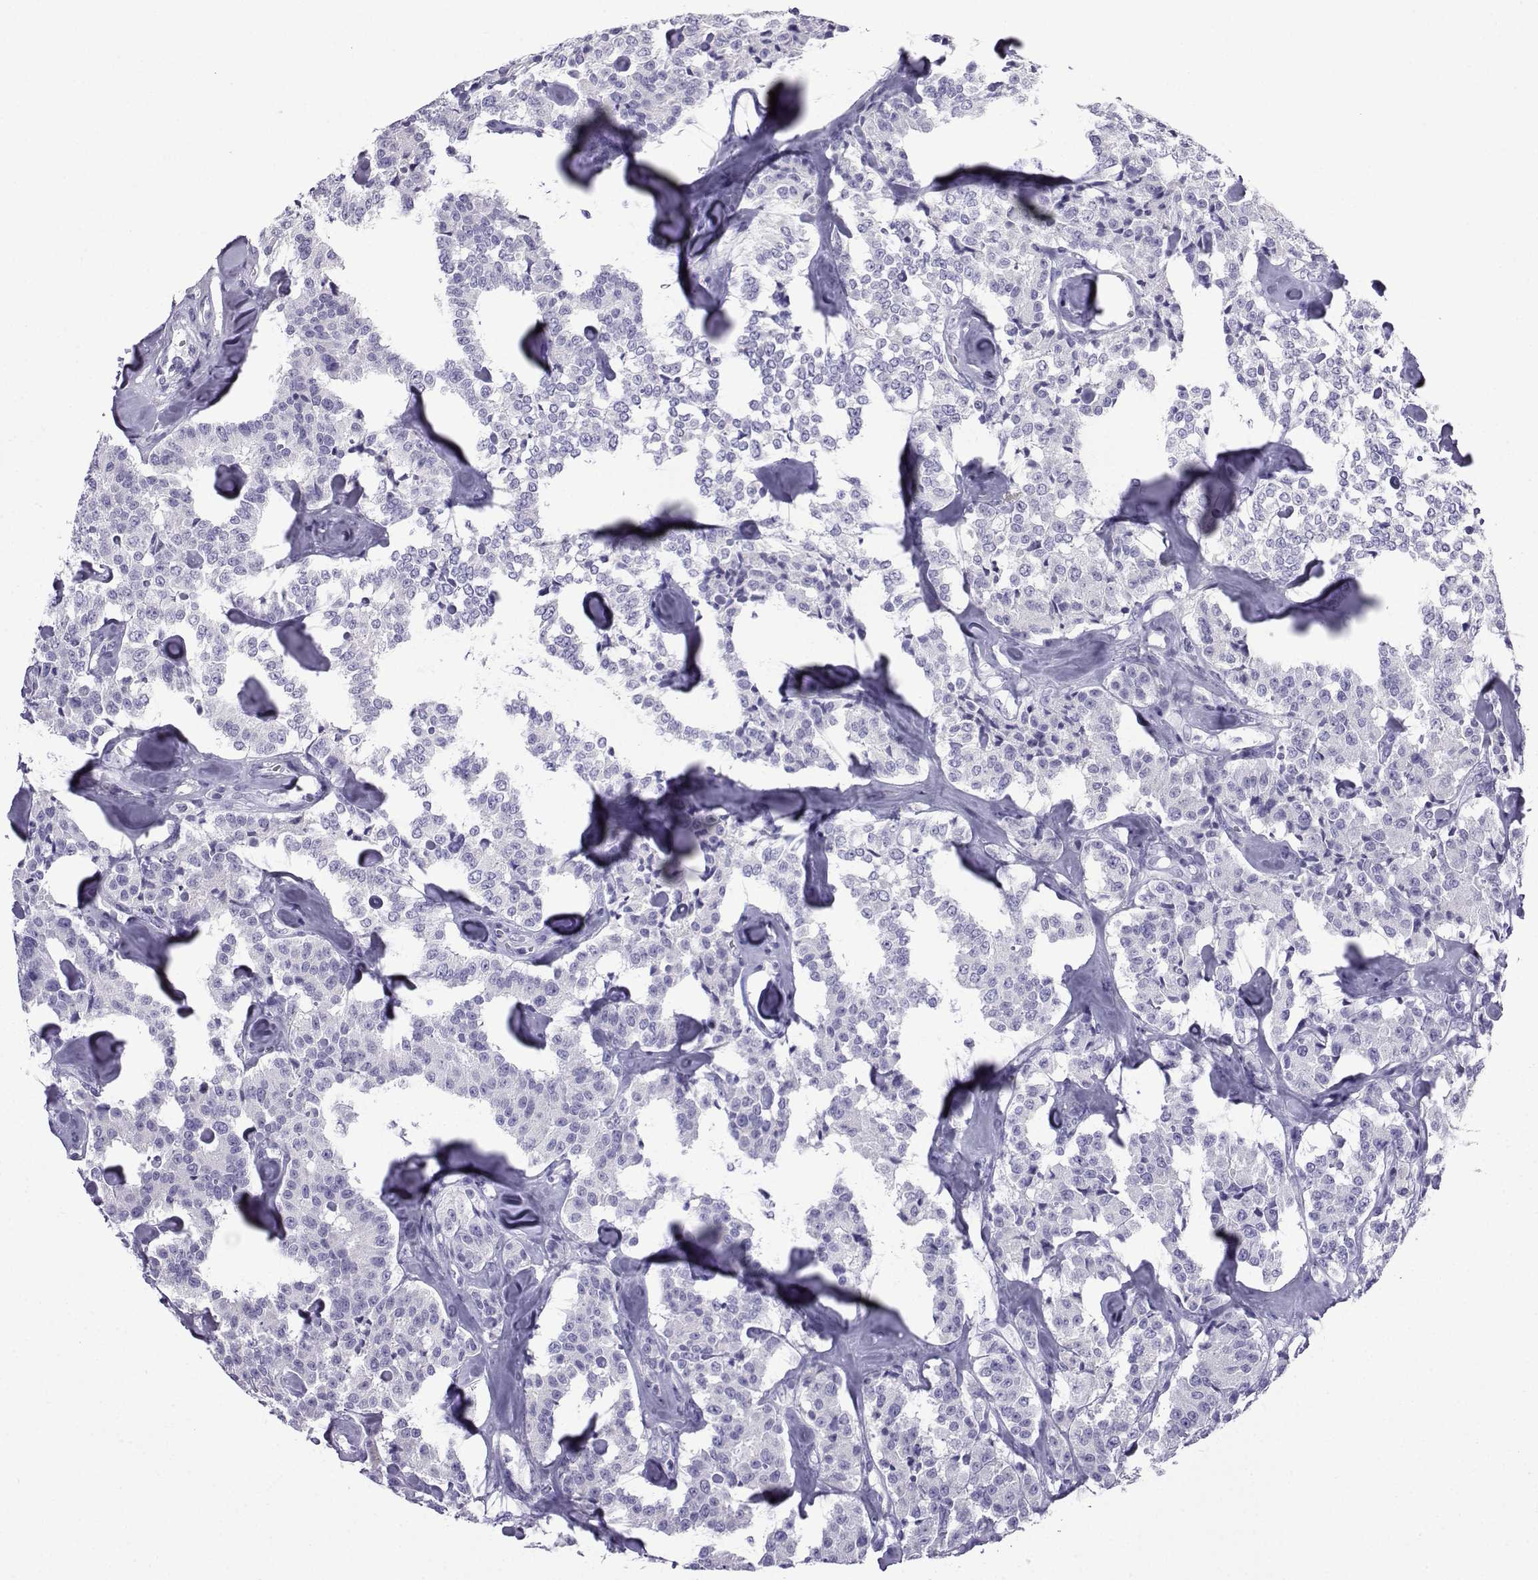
{"staining": {"intensity": "negative", "quantity": "none", "location": "none"}, "tissue": "carcinoid", "cell_type": "Tumor cells", "image_type": "cancer", "snomed": [{"axis": "morphology", "description": "Carcinoid, malignant, NOS"}, {"axis": "topography", "description": "Pancreas"}], "caption": "High power microscopy histopathology image of an IHC histopathology image of carcinoid, revealing no significant expression in tumor cells.", "gene": "KCNF1", "patient": {"sex": "male", "age": 41}}